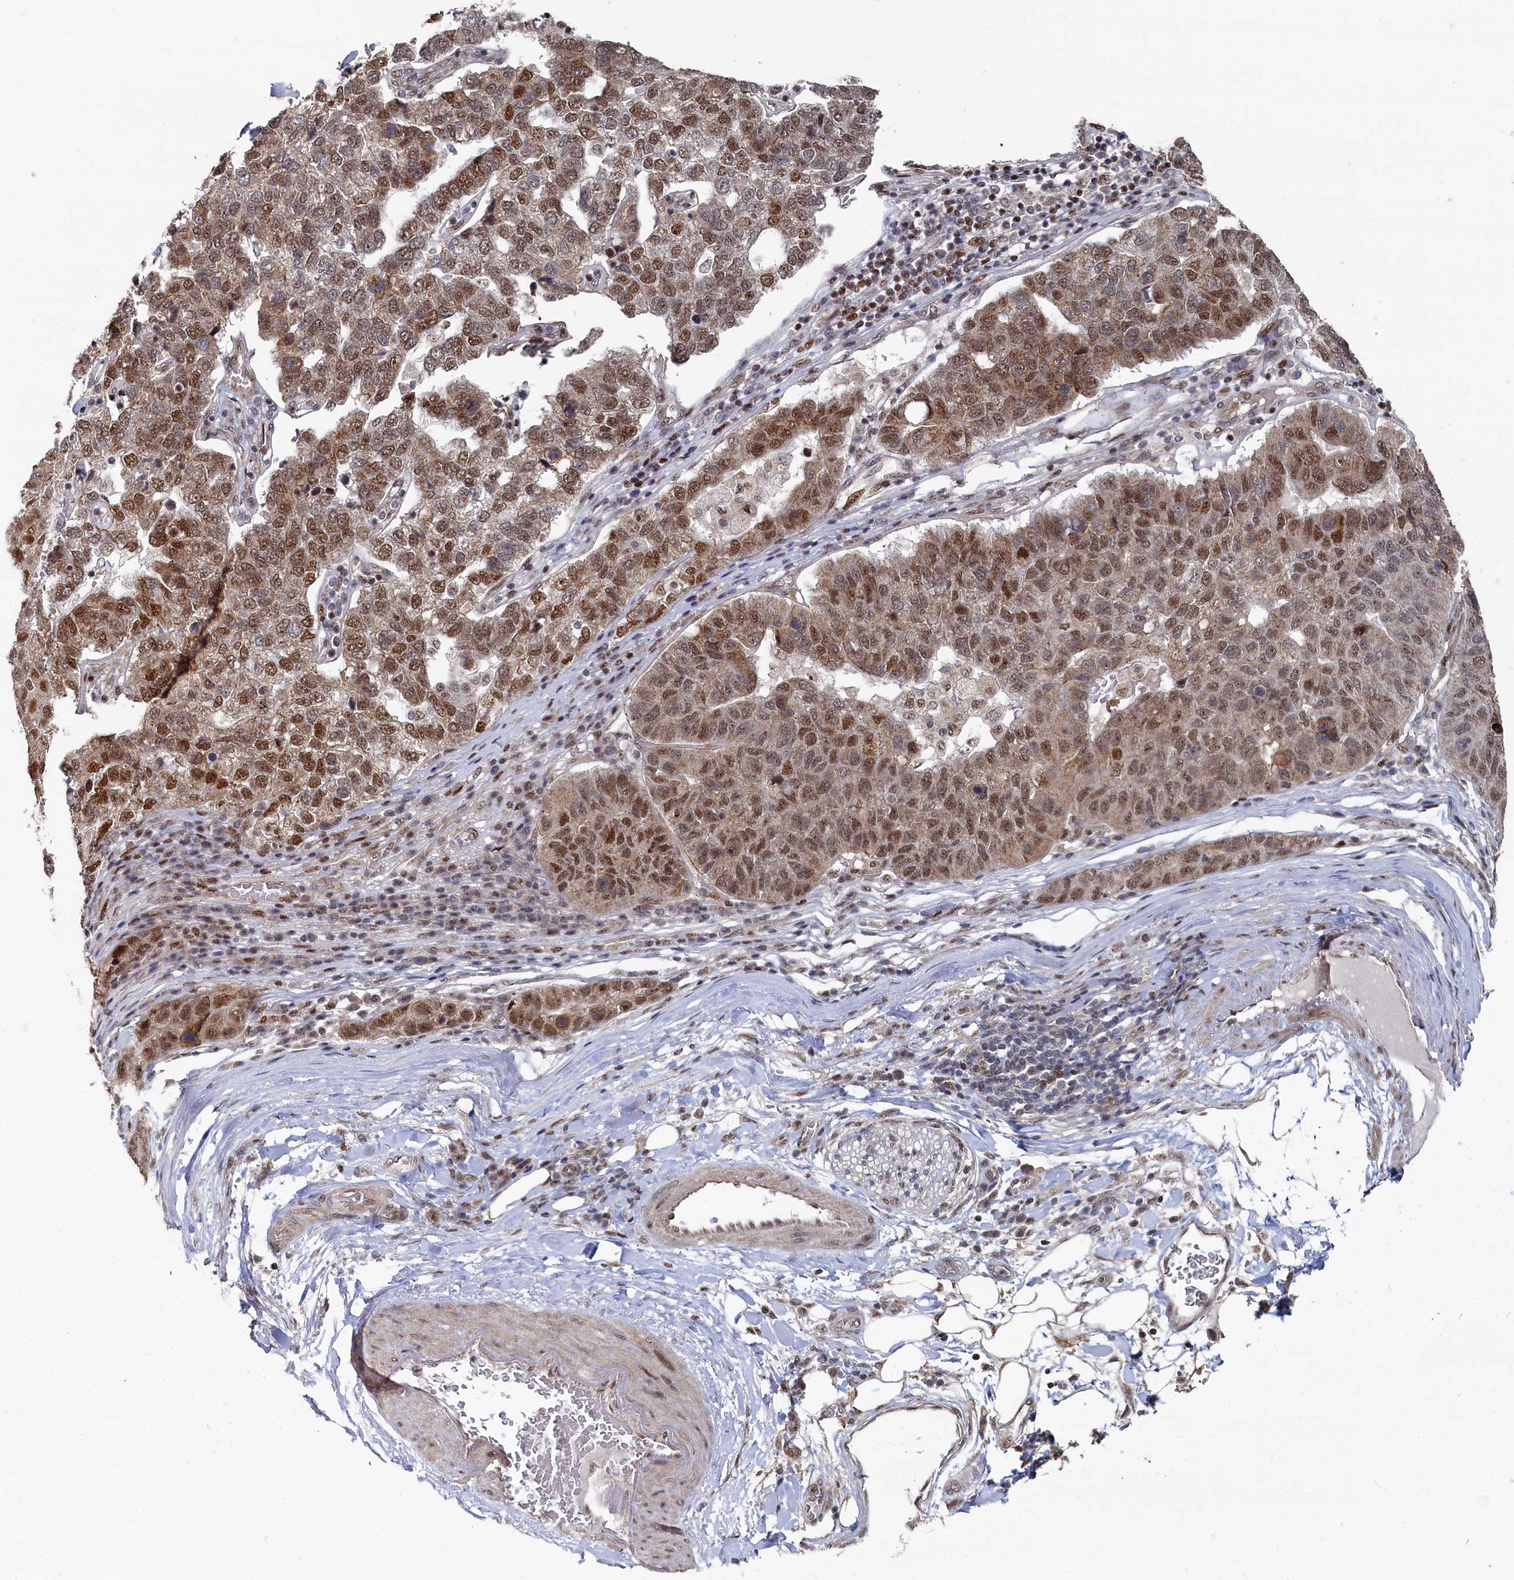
{"staining": {"intensity": "moderate", "quantity": ">75%", "location": "nuclear"}, "tissue": "pancreatic cancer", "cell_type": "Tumor cells", "image_type": "cancer", "snomed": [{"axis": "morphology", "description": "Adenocarcinoma, NOS"}, {"axis": "topography", "description": "Pancreas"}], "caption": "Tumor cells show moderate nuclear positivity in approximately >75% of cells in pancreatic cancer (adenocarcinoma).", "gene": "BUB3", "patient": {"sex": "female", "age": 61}}